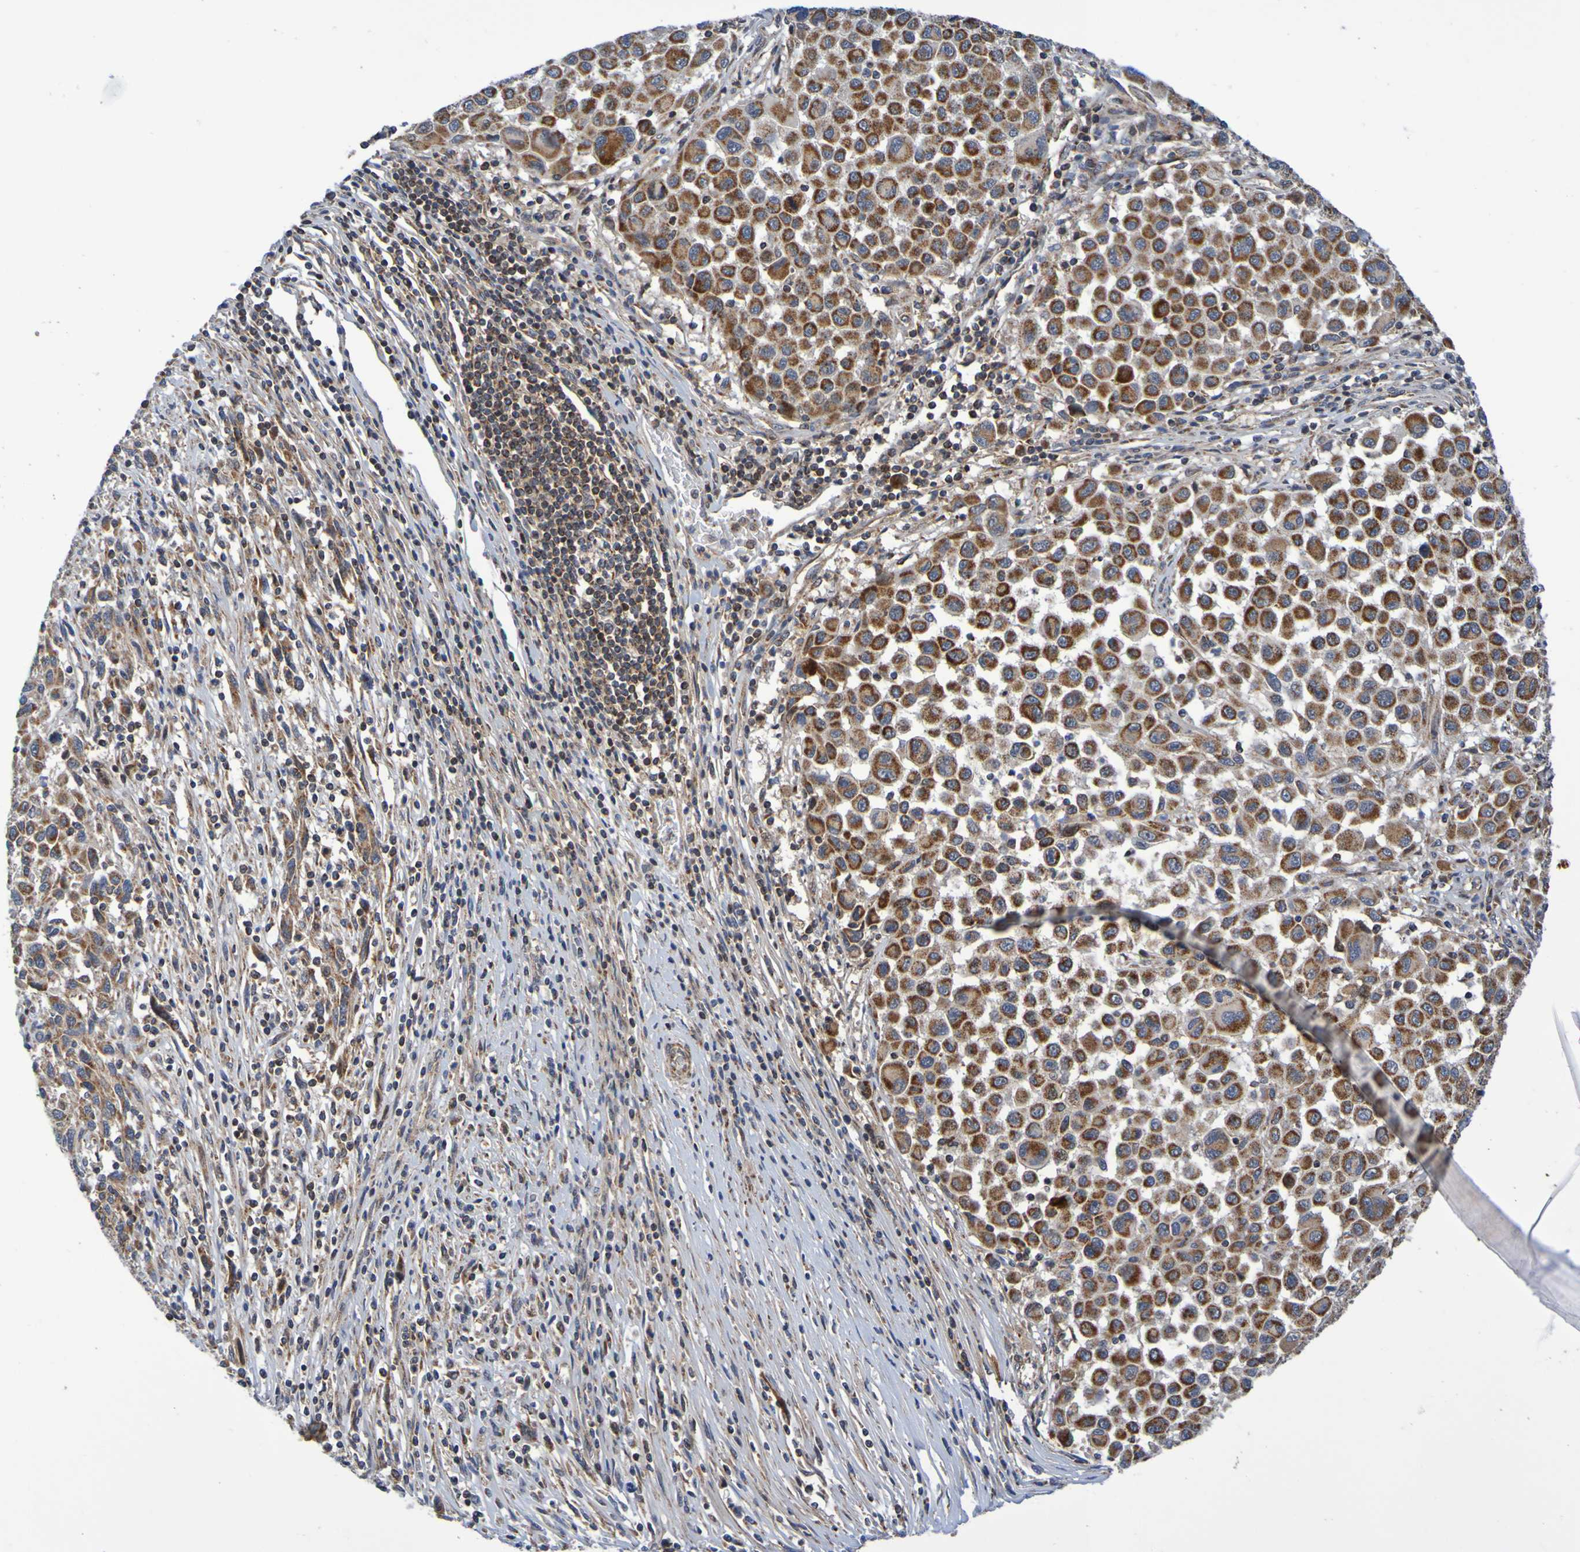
{"staining": {"intensity": "strong", "quantity": ">75%", "location": "cytoplasmic/membranous"}, "tissue": "melanoma", "cell_type": "Tumor cells", "image_type": "cancer", "snomed": [{"axis": "morphology", "description": "Malignant melanoma, Metastatic site"}, {"axis": "topography", "description": "Lymph node"}], "caption": "The histopathology image demonstrates a brown stain indicating the presence of a protein in the cytoplasmic/membranous of tumor cells in malignant melanoma (metastatic site). Nuclei are stained in blue.", "gene": "CCDC51", "patient": {"sex": "male", "age": 61}}